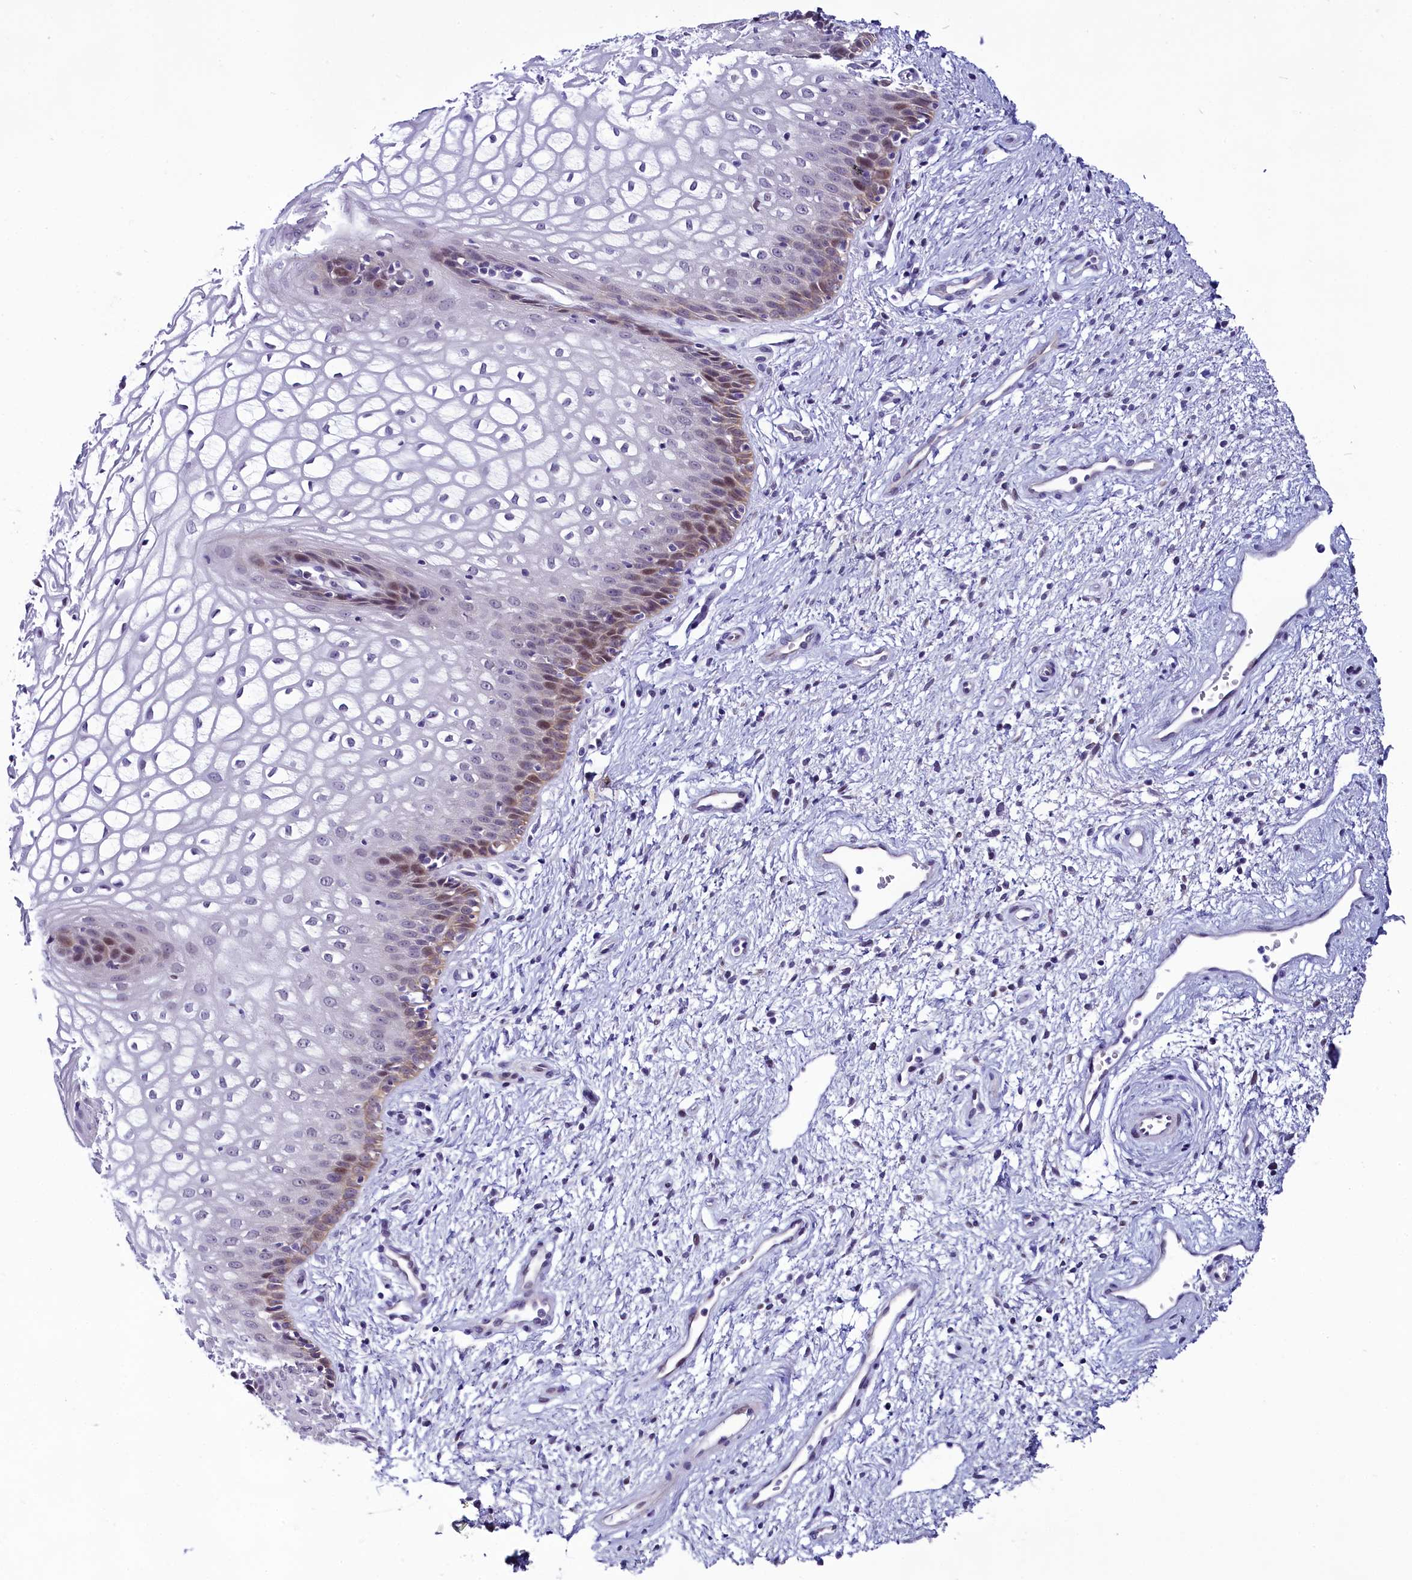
{"staining": {"intensity": "moderate", "quantity": "<25%", "location": "nuclear"}, "tissue": "vagina", "cell_type": "Squamous epithelial cells", "image_type": "normal", "snomed": [{"axis": "morphology", "description": "Normal tissue, NOS"}, {"axis": "topography", "description": "Vagina"}], "caption": "Approximately <25% of squamous epithelial cells in normal vagina exhibit moderate nuclear protein expression as visualized by brown immunohistochemical staining.", "gene": "CCDC106", "patient": {"sex": "female", "age": 34}}